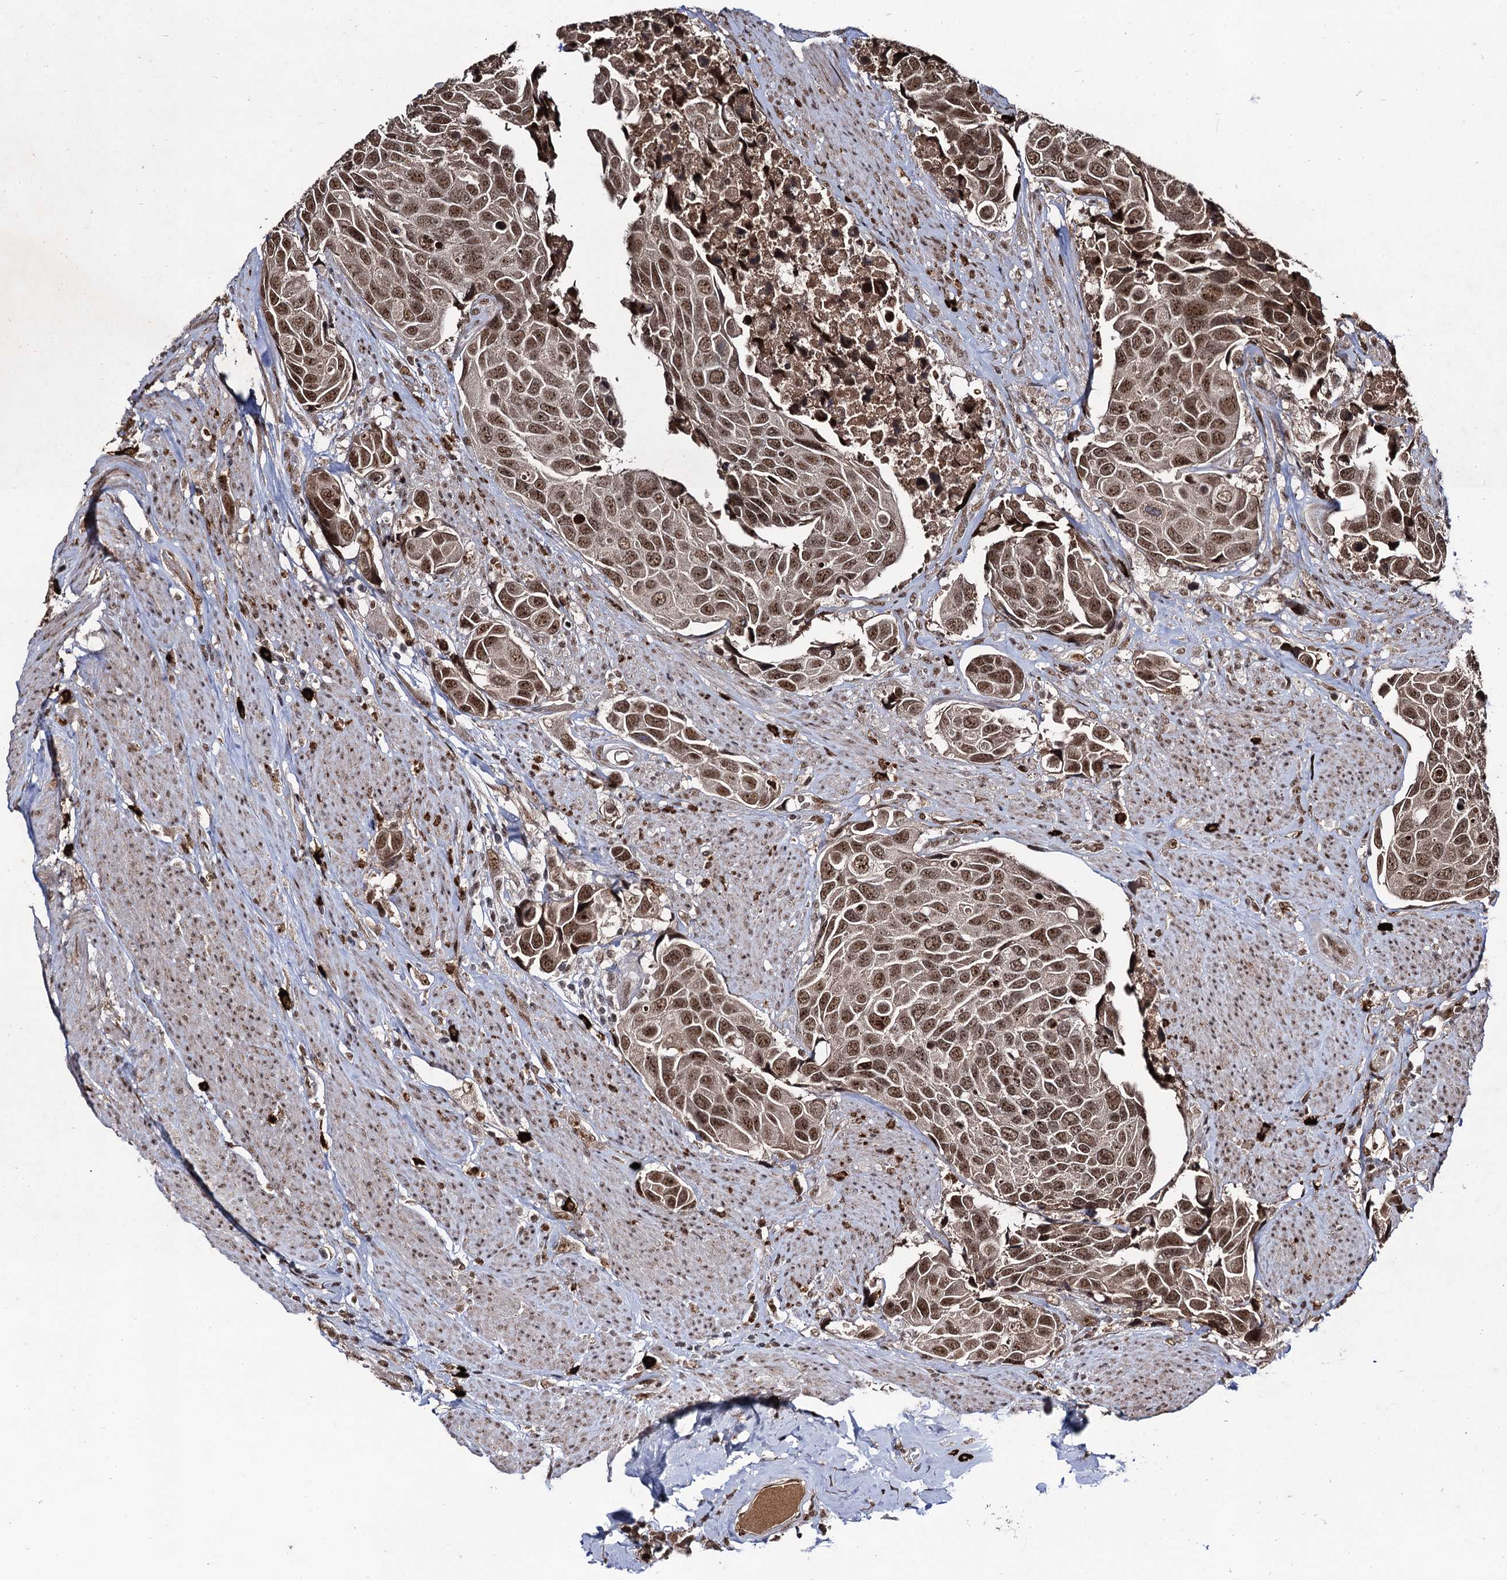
{"staining": {"intensity": "moderate", "quantity": ">75%", "location": "nuclear"}, "tissue": "urothelial cancer", "cell_type": "Tumor cells", "image_type": "cancer", "snomed": [{"axis": "morphology", "description": "Urothelial carcinoma, High grade"}, {"axis": "topography", "description": "Urinary bladder"}], "caption": "Tumor cells exhibit moderate nuclear positivity in about >75% of cells in urothelial cancer. The protein is shown in brown color, while the nuclei are stained blue.", "gene": "SFSWAP", "patient": {"sex": "male", "age": 74}}